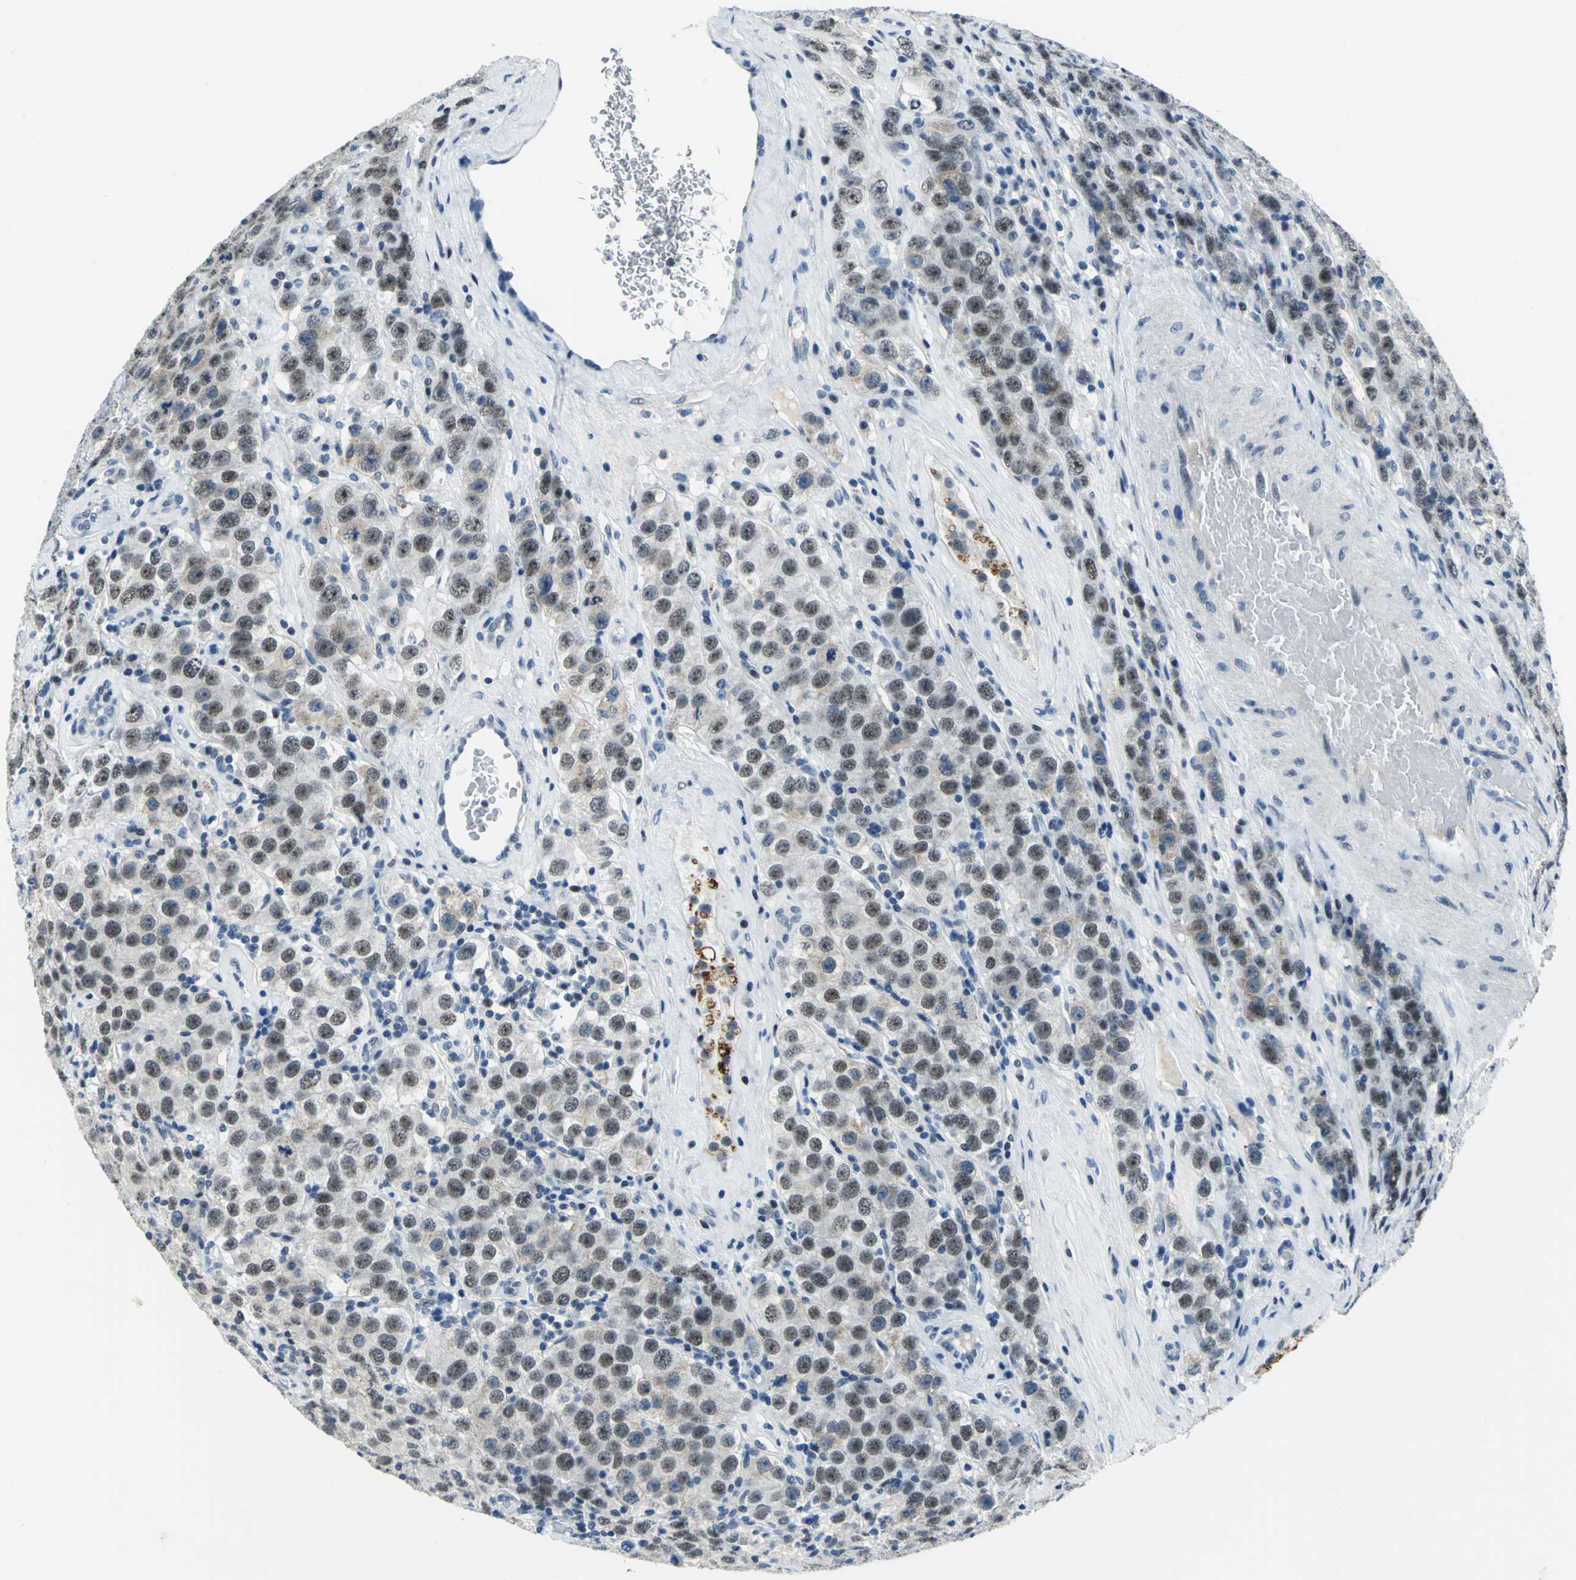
{"staining": {"intensity": "moderate", "quantity": ">75%", "location": "nuclear"}, "tissue": "testis cancer", "cell_type": "Tumor cells", "image_type": "cancer", "snomed": [{"axis": "morphology", "description": "Seminoma, NOS"}, {"axis": "topography", "description": "Testis"}], "caption": "Protein expression analysis of human testis cancer reveals moderate nuclear positivity in about >75% of tumor cells.", "gene": "RAD17", "patient": {"sex": "male", "age": 52}}